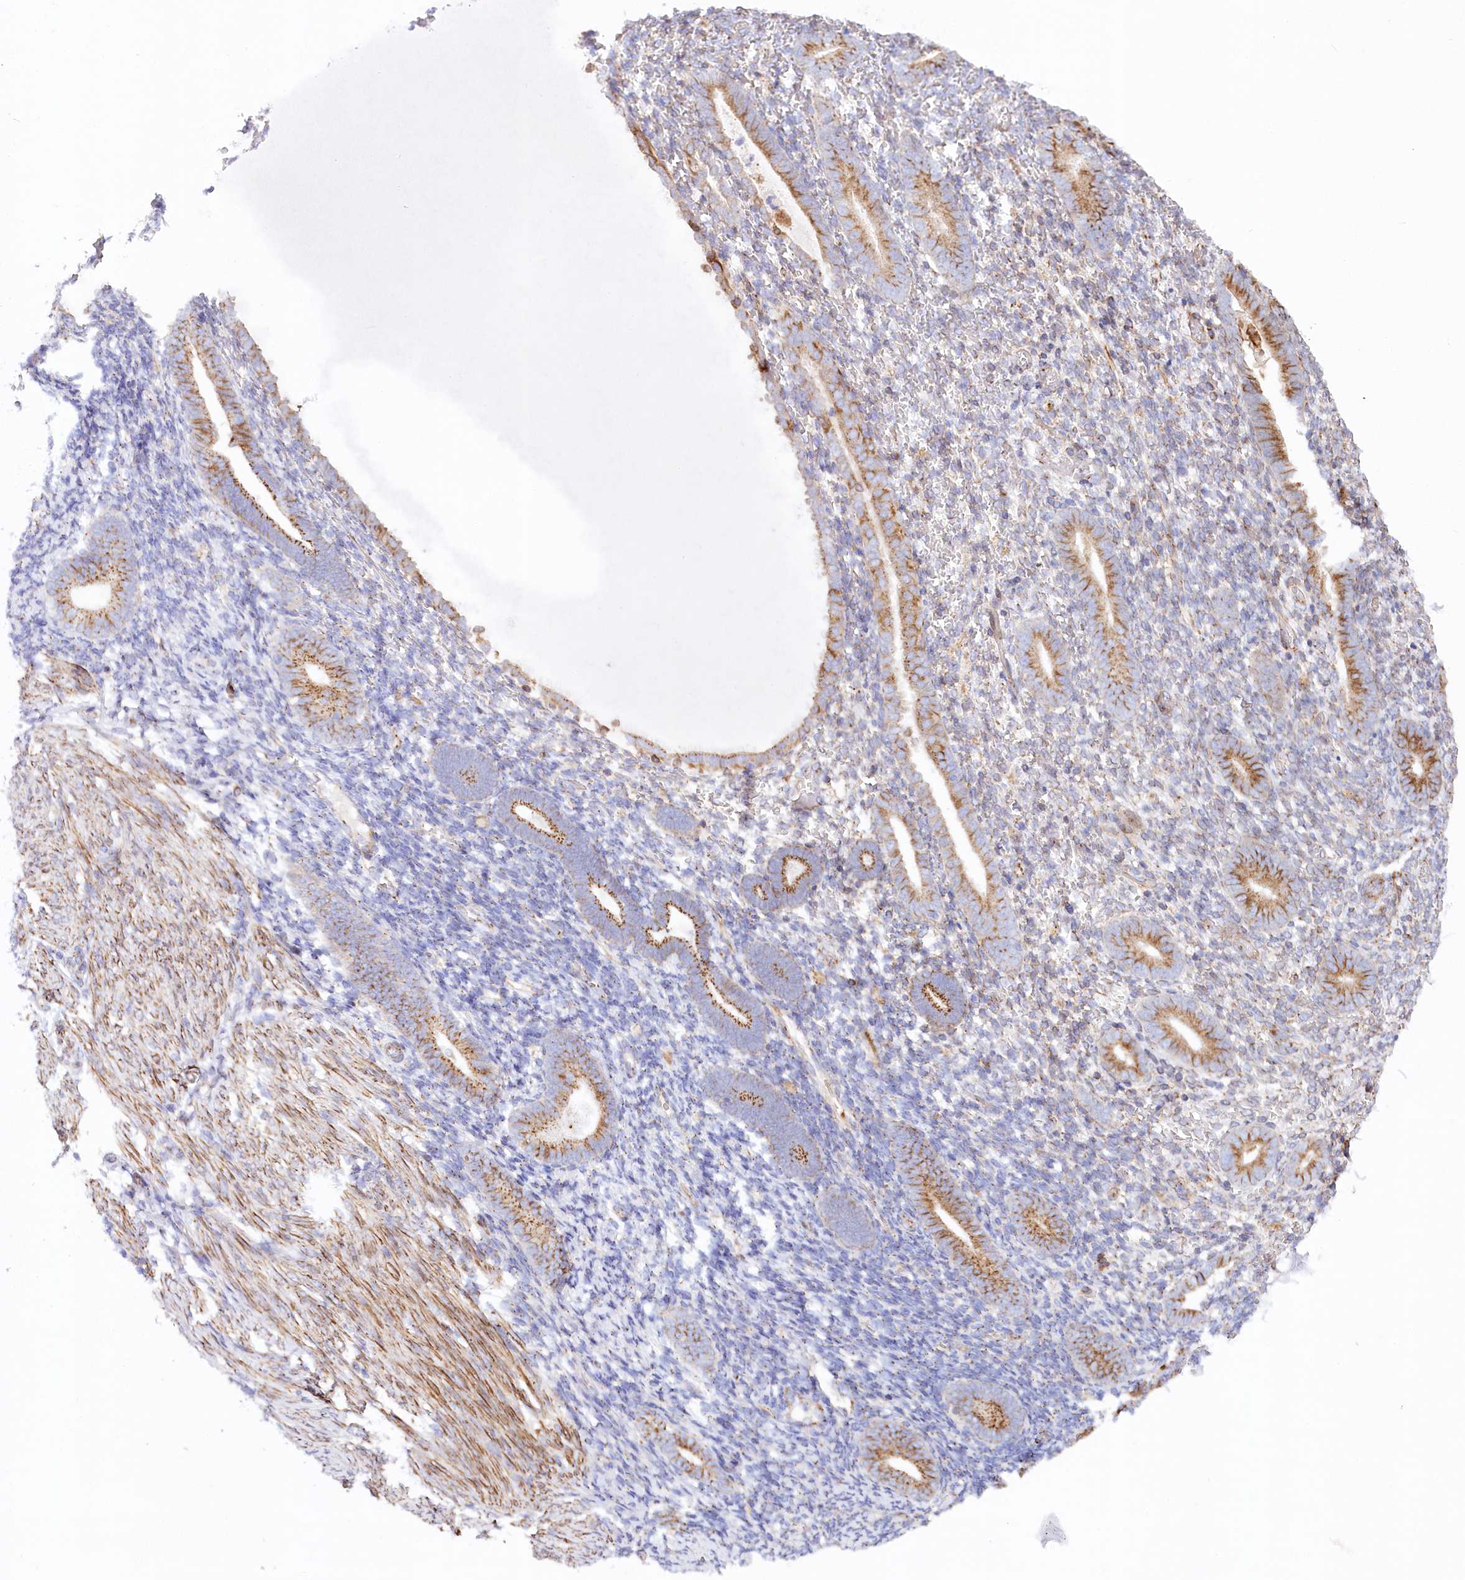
{"staining": {"intensity": "moderate", "quantity": "25%-75%", "location": "cytoplasmic/membranous"}, "tissue": "endometrium", "cell_type": "Cells in endometrial stroma", "image_type": "normal", "snomed": [{"axis": "morphology", "description": "Normal tissue, NOS"}, {"axis": "topography", "description": "Endometrium"}], "caption": "High-power microscopy captured an IHC micrograph of benign endometrium, revealing moderate cytoplasmic/membranous expression in approximately 25%-75% of cells in endometrial stroma.", "gene": "ABRAXAS2", "patient": {"sex": "female", "age": 51}}